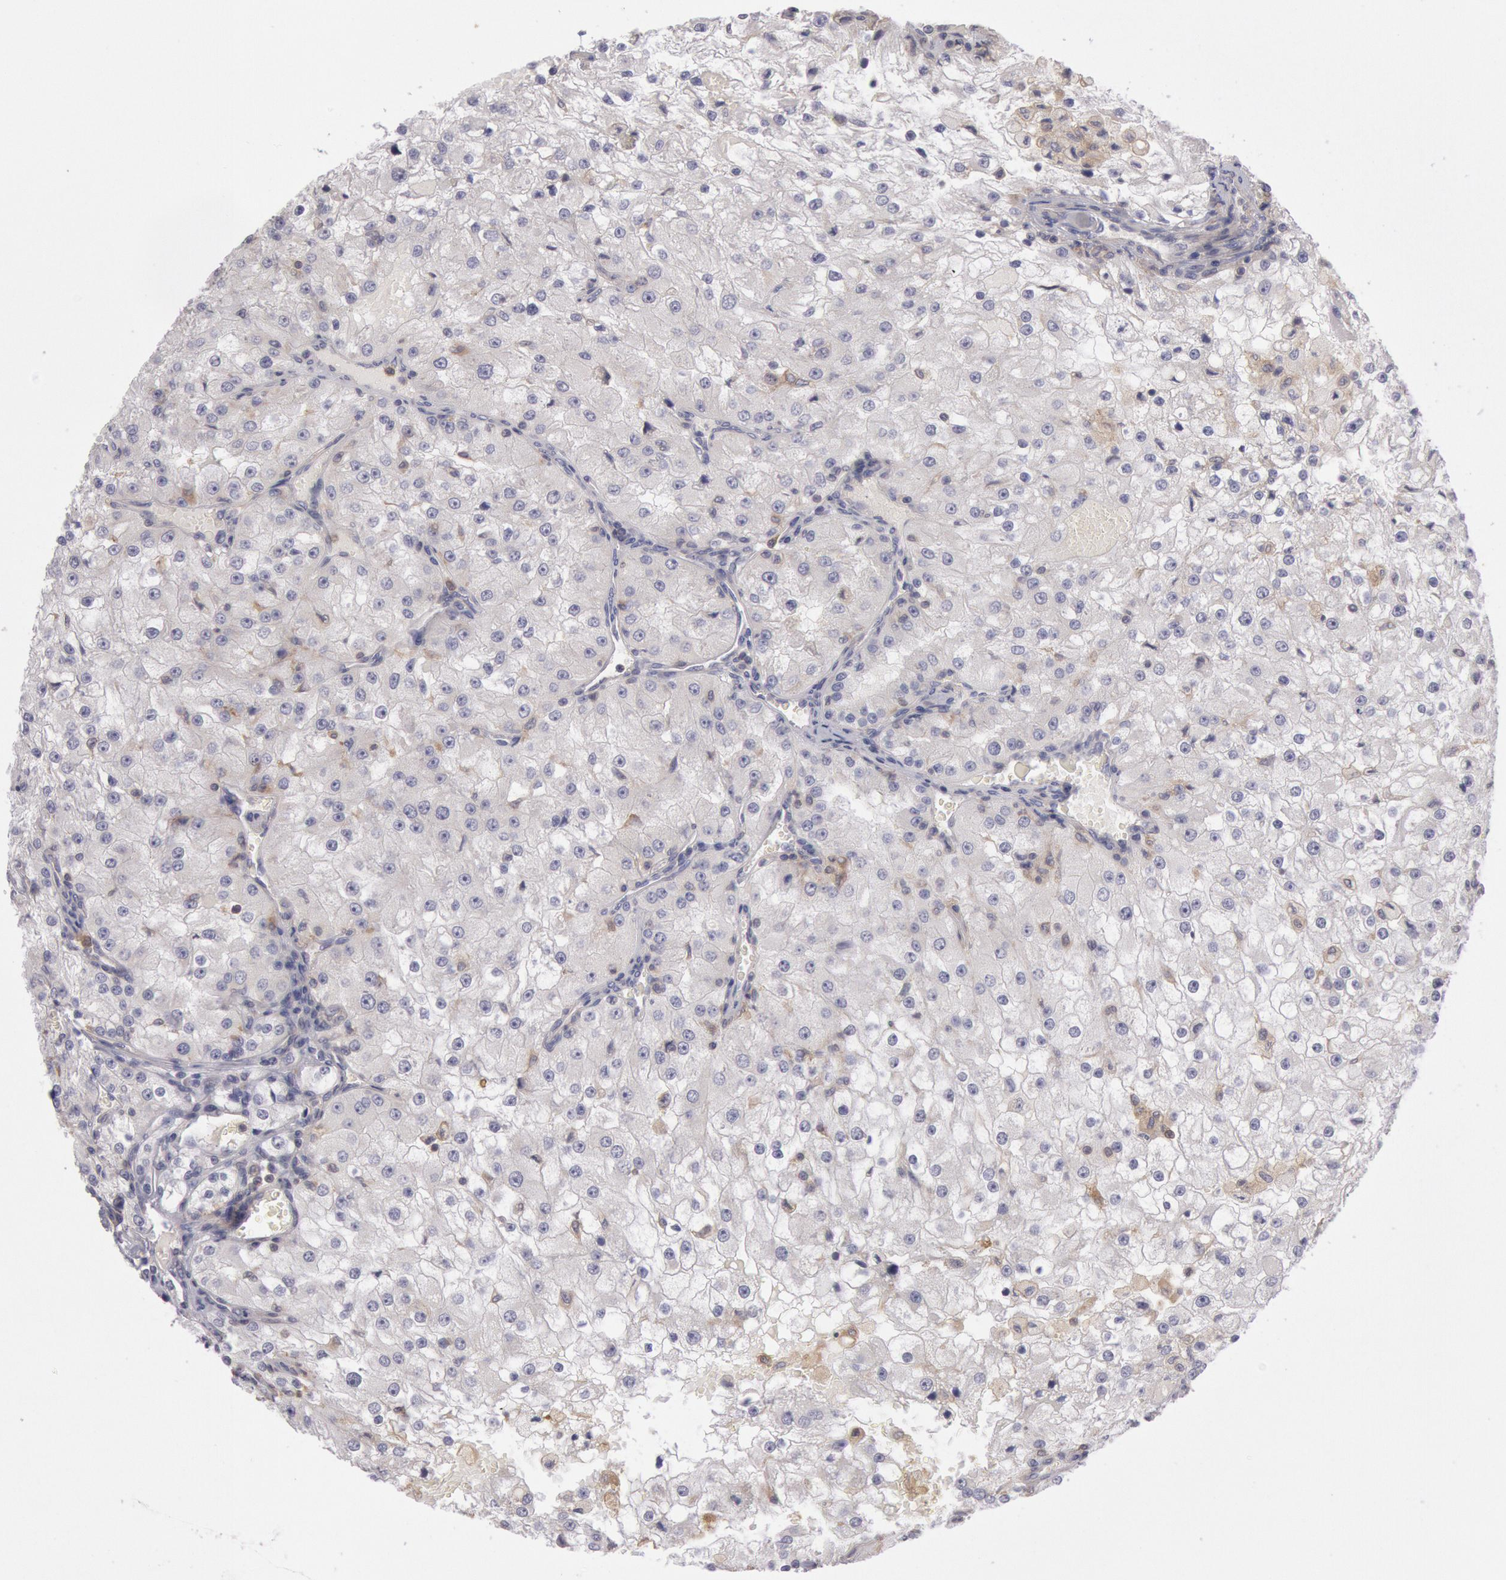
{"staining": {"intensity": "negative", "quantity": "none", "location": "none"}, "tissue": "renal cancer", "cell_type": "Tumor cells", "image_type": "cancer", "snomed": [{"axis": "morphology", "description": "Adenocarcinoma, NOS"}, {"axis": "topography", "description": "Kidney"}], "caption": "Renal cancer (adenocarcinoma) was stained to show a protein in brown. There is no significant positivity in tumor cells. (DAB immunohistochemistry (IHC) visualized using brightfield microscopy, high magnification).", "gene": "PIK3R1", "patient": {"sex": "female", "age": 74}}